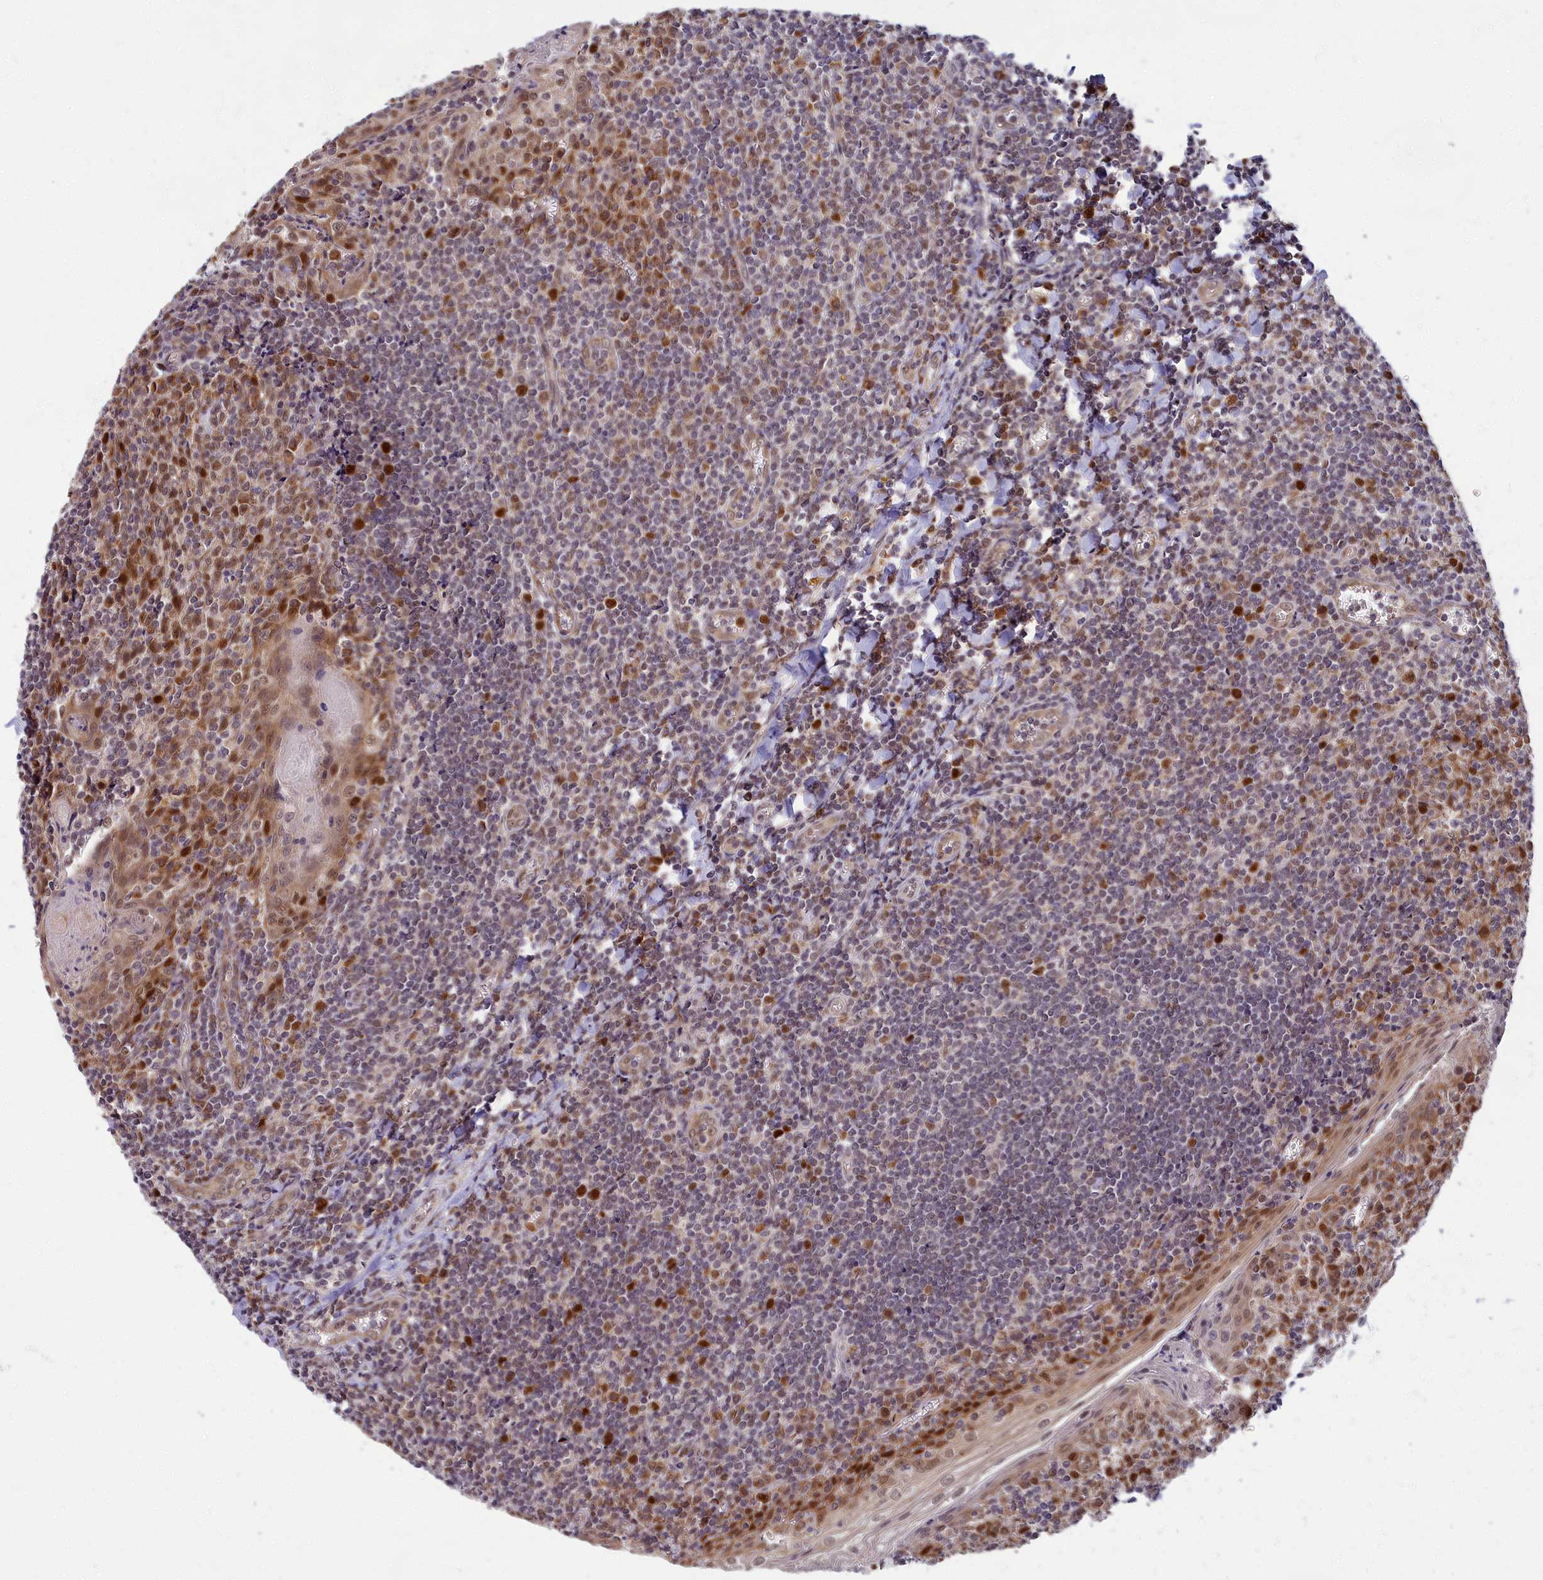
{"staining": {"intensity": "strong", "quantity": ">75%", "location": "nuclear"}, "tissue": "tonsil", "cell_type": "Germinal center cells", "image_type": "normal", "snomed": [{"axis": "morphology", "description": "Normal tissue, NOS"}, {"axis": "topography", "description": "Tonsil"}], "caption": "A photomicrograph of tonsil stained for a protein shows strong nuclear brown staining in germinal center cells. (DAB (3,3'-diaminobenzidine) IHC, brown staining for protein, blue staining for nuclei).", "gene": "EARS2", "patient": {"sex": "male", "age": 27}}